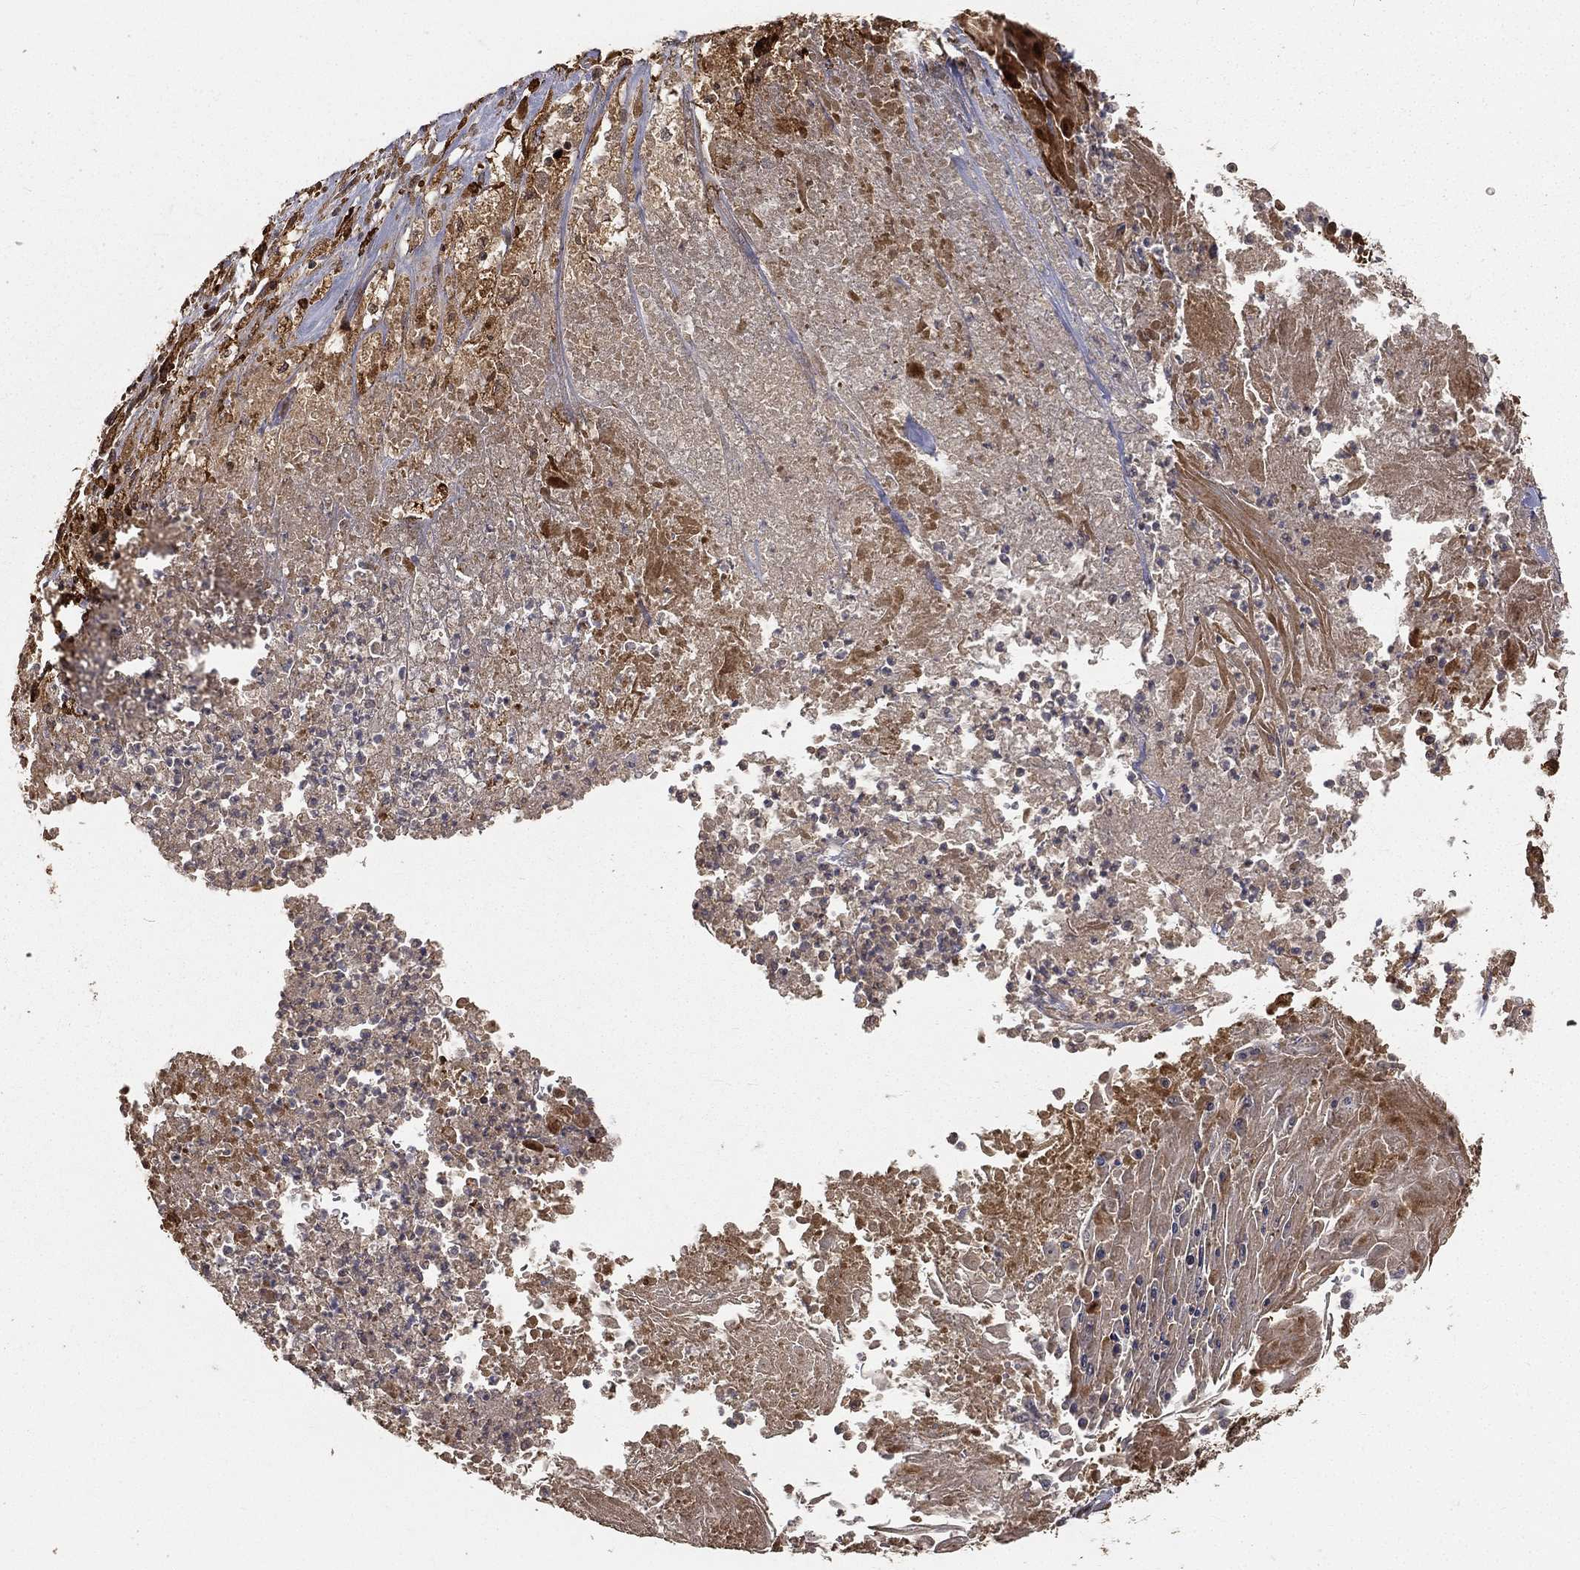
{"staining": {"intensity": "moderate", "quantity": "25%-75%", "location": "cytoplasmic/membranous"}, "tissue": "lung cancer", "cell_type": "Tumor cells", "image_type": "cancer", "snomed": [{"axis": "morphology", "description": "Squamous cell carcinoma, NOS"}, {"axis": "topography", "description": "Lung"}], "caption": "Tumor cells demonstrate medium levels of moderate cytoplasmic/membranous staining in about 25%-75% of cells in human lung cancer. (Stains: DAB (3,3'-diaminobenzidine) in brown, nuclei in blue, Microscopy: brightfield microscopy at high magnification).", "gene": "MAPK1", "patient": {"sex": "male", "age": 64}}